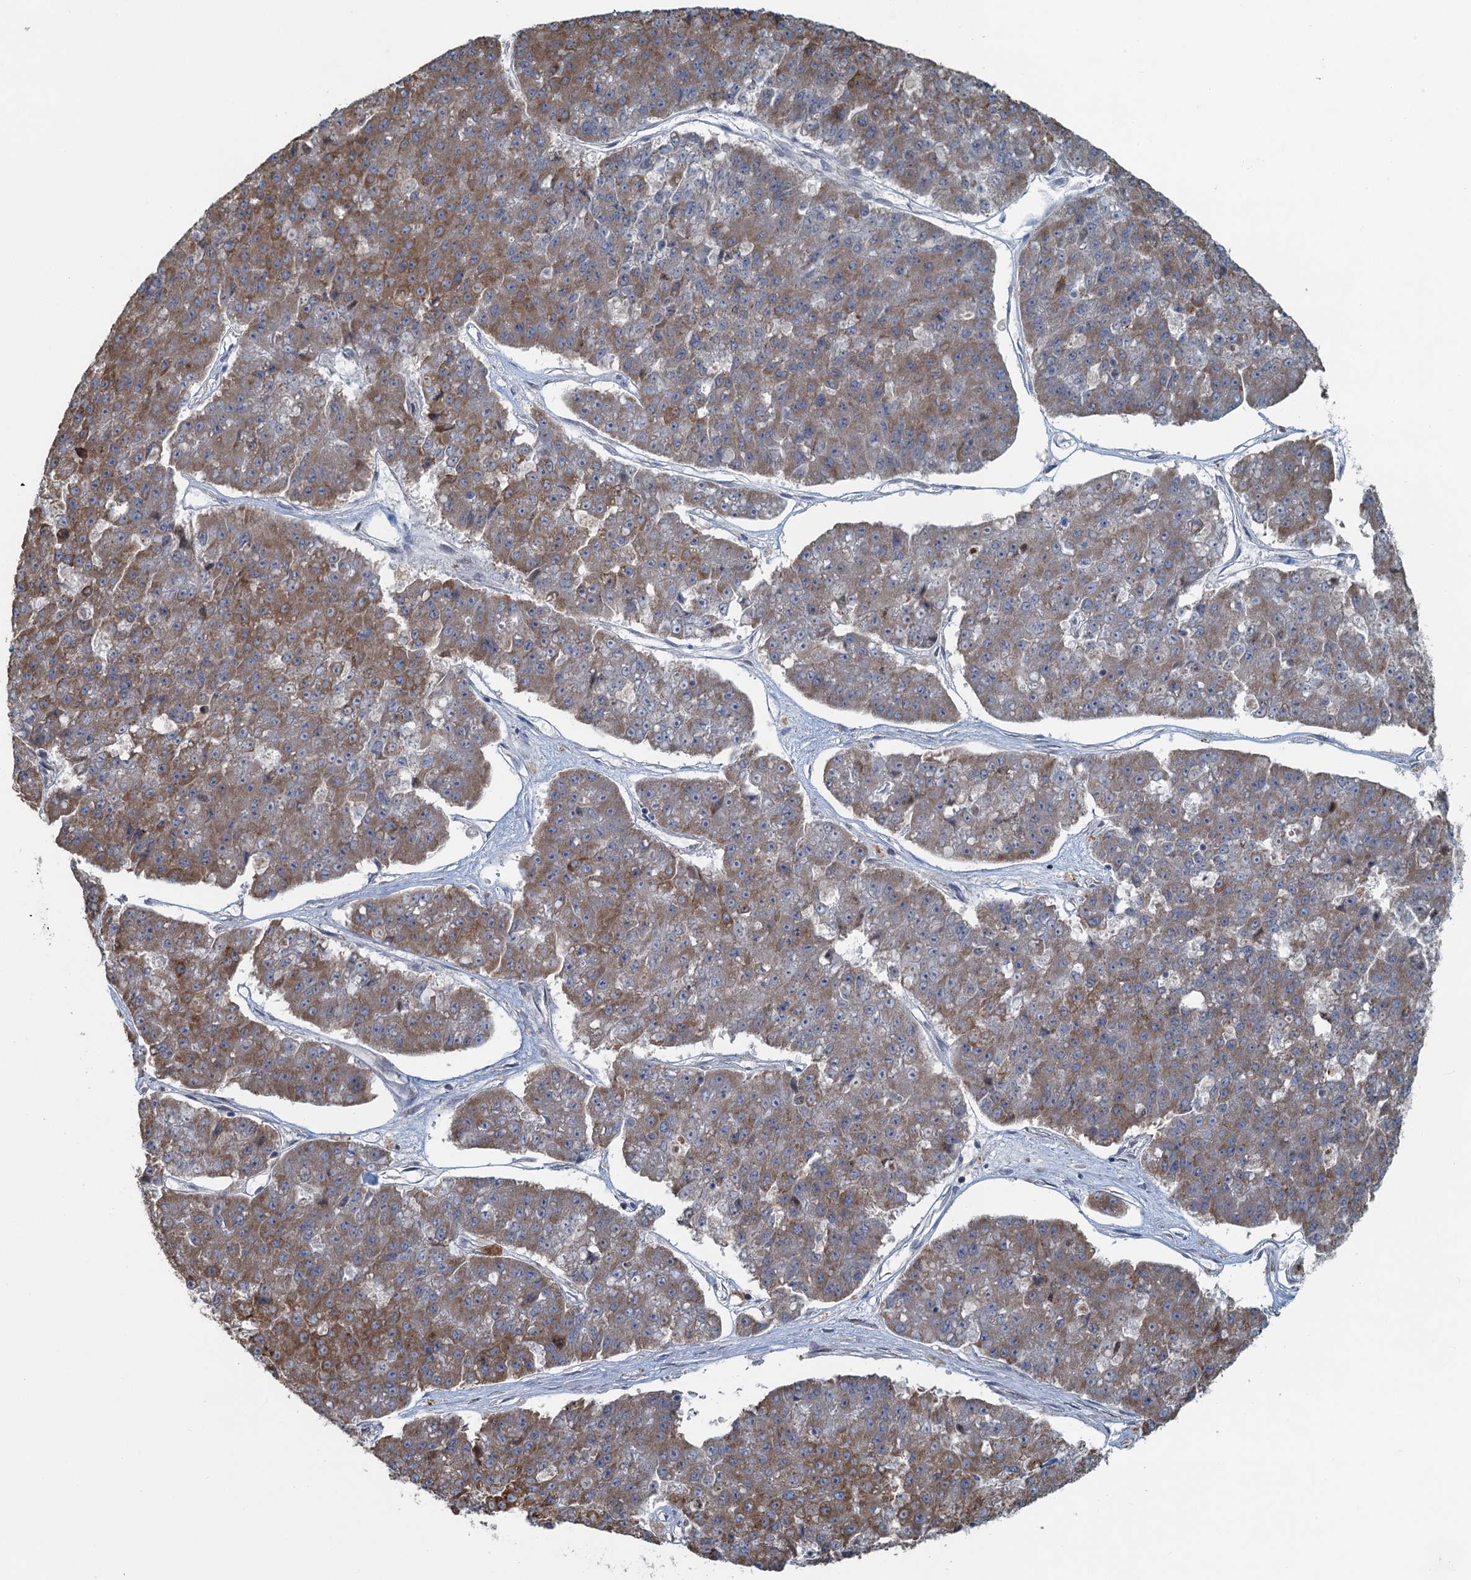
{"staining": {"intensity": "moderate", "quantity": ">75%", "location": "cytoplasmic/membranous"}, "tissue": "pancreatic cancer", "cell_type": "Tumor cells", "image_type": "cancer", "snomed": [{"axis": "morphology", "description": "Adenocarcinoma, NOS"}, {"axis": "topography", "description": "Pancreas"}], "caption": "High-power microscopy captured an IHC micrograph of adenocarcinoma (pancreatic), revealing moderate cytoplasmic/membranous positivity in approximately >75% of tumor cells.", "gene": "TEX35", "patient": {"sex": "male", "age": 50}}